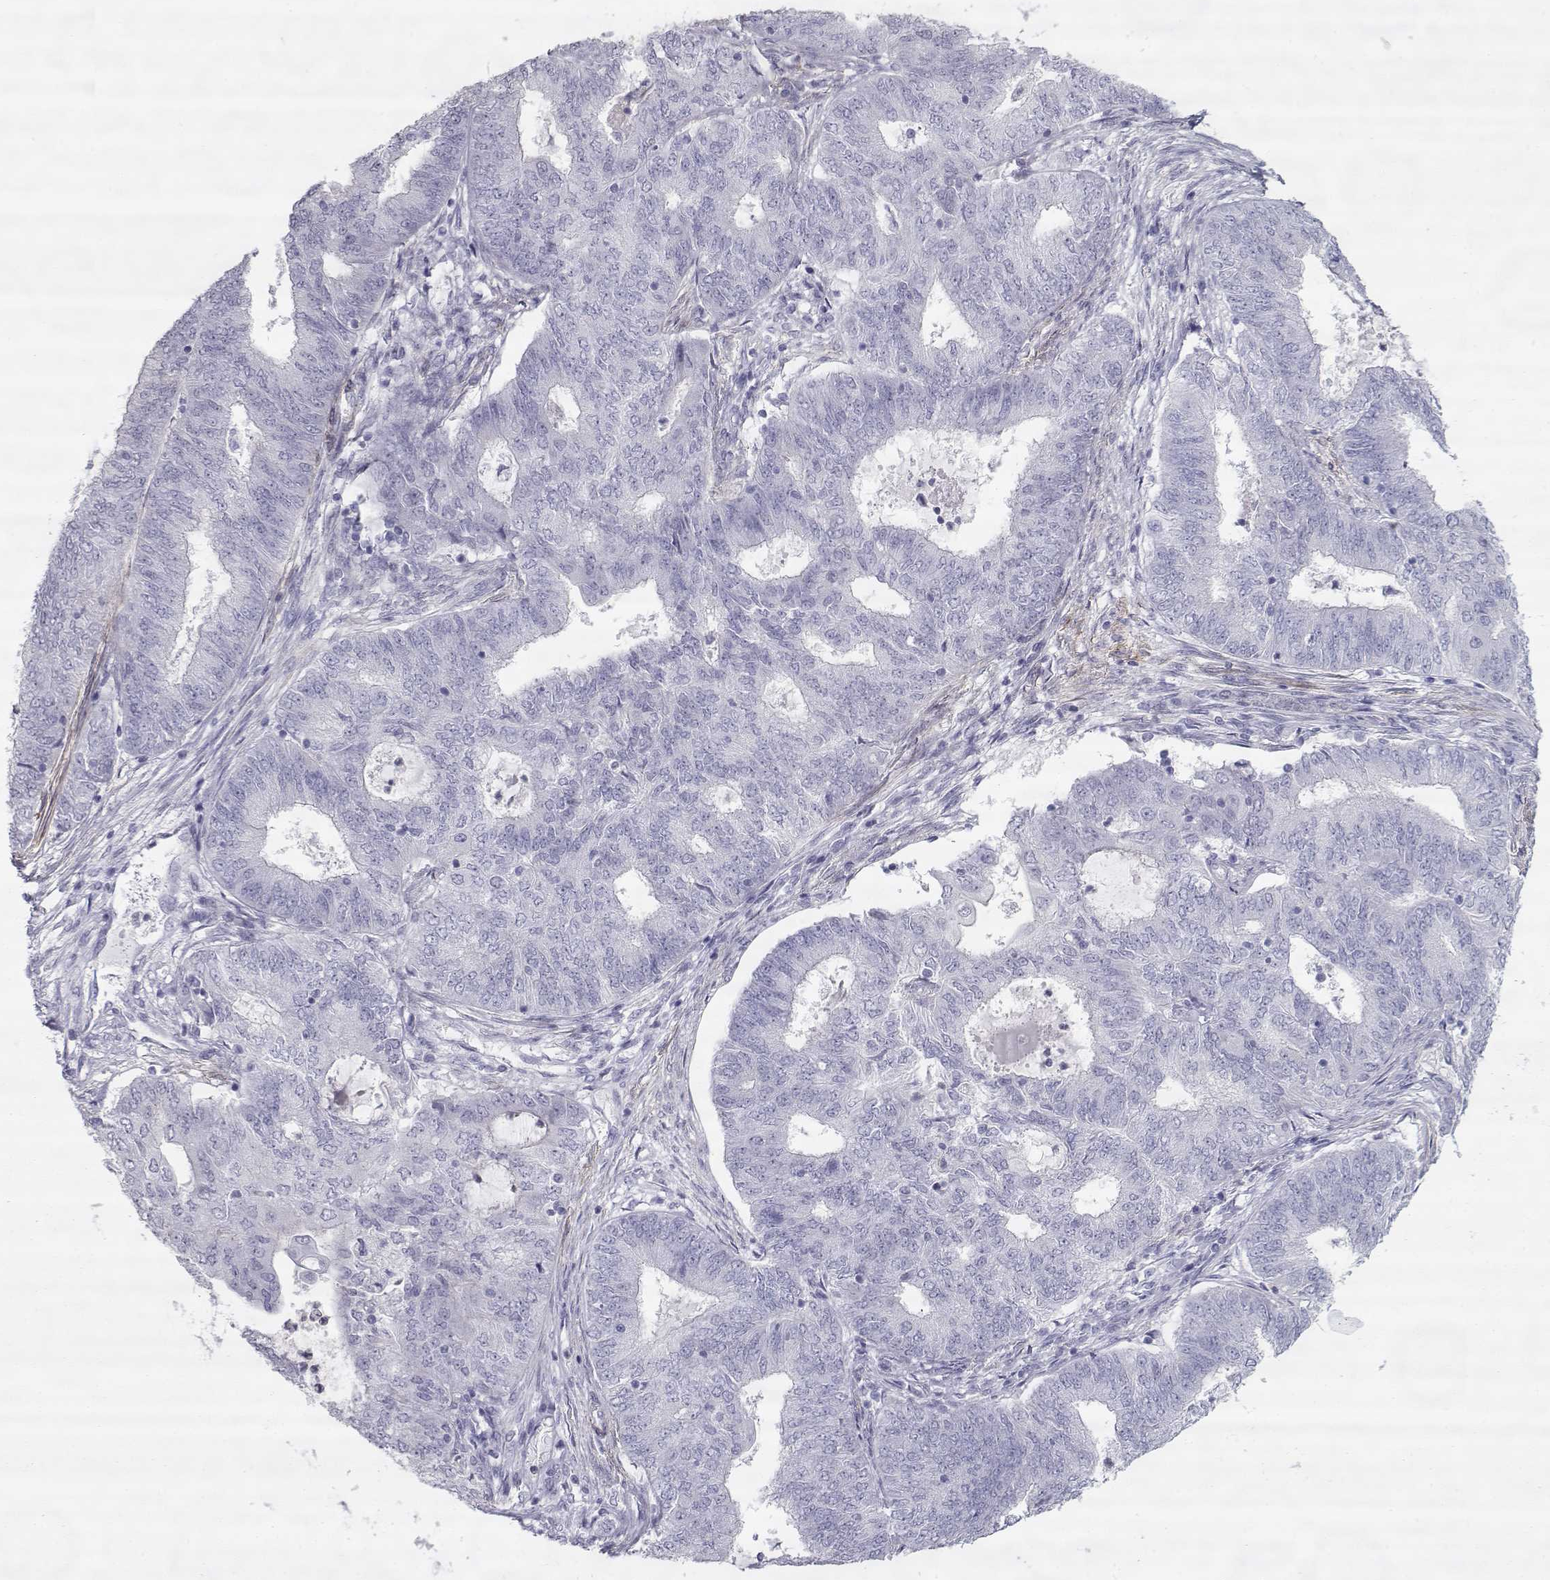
{"staining": {"intensity": "negative", "quantity": "none", "location": "none"}, "tissue": "endometrial cancer", "cell_type": "Tumor cells", "image_type": "cancer", "snomed": [{"axis": "morphology", "description": "Adenocarcinoma, NOS"}, {"axis": "topography", "description": "Endometrium"}], "caption": "High power microscopy image of an immunohistochemistry photomicrograph of endometrial cancer (adenocarcinoma), revealing no significant staining in tumor cells.", "gene": "SLITRK3", "patient": {"sex": "female", "age": 62}}